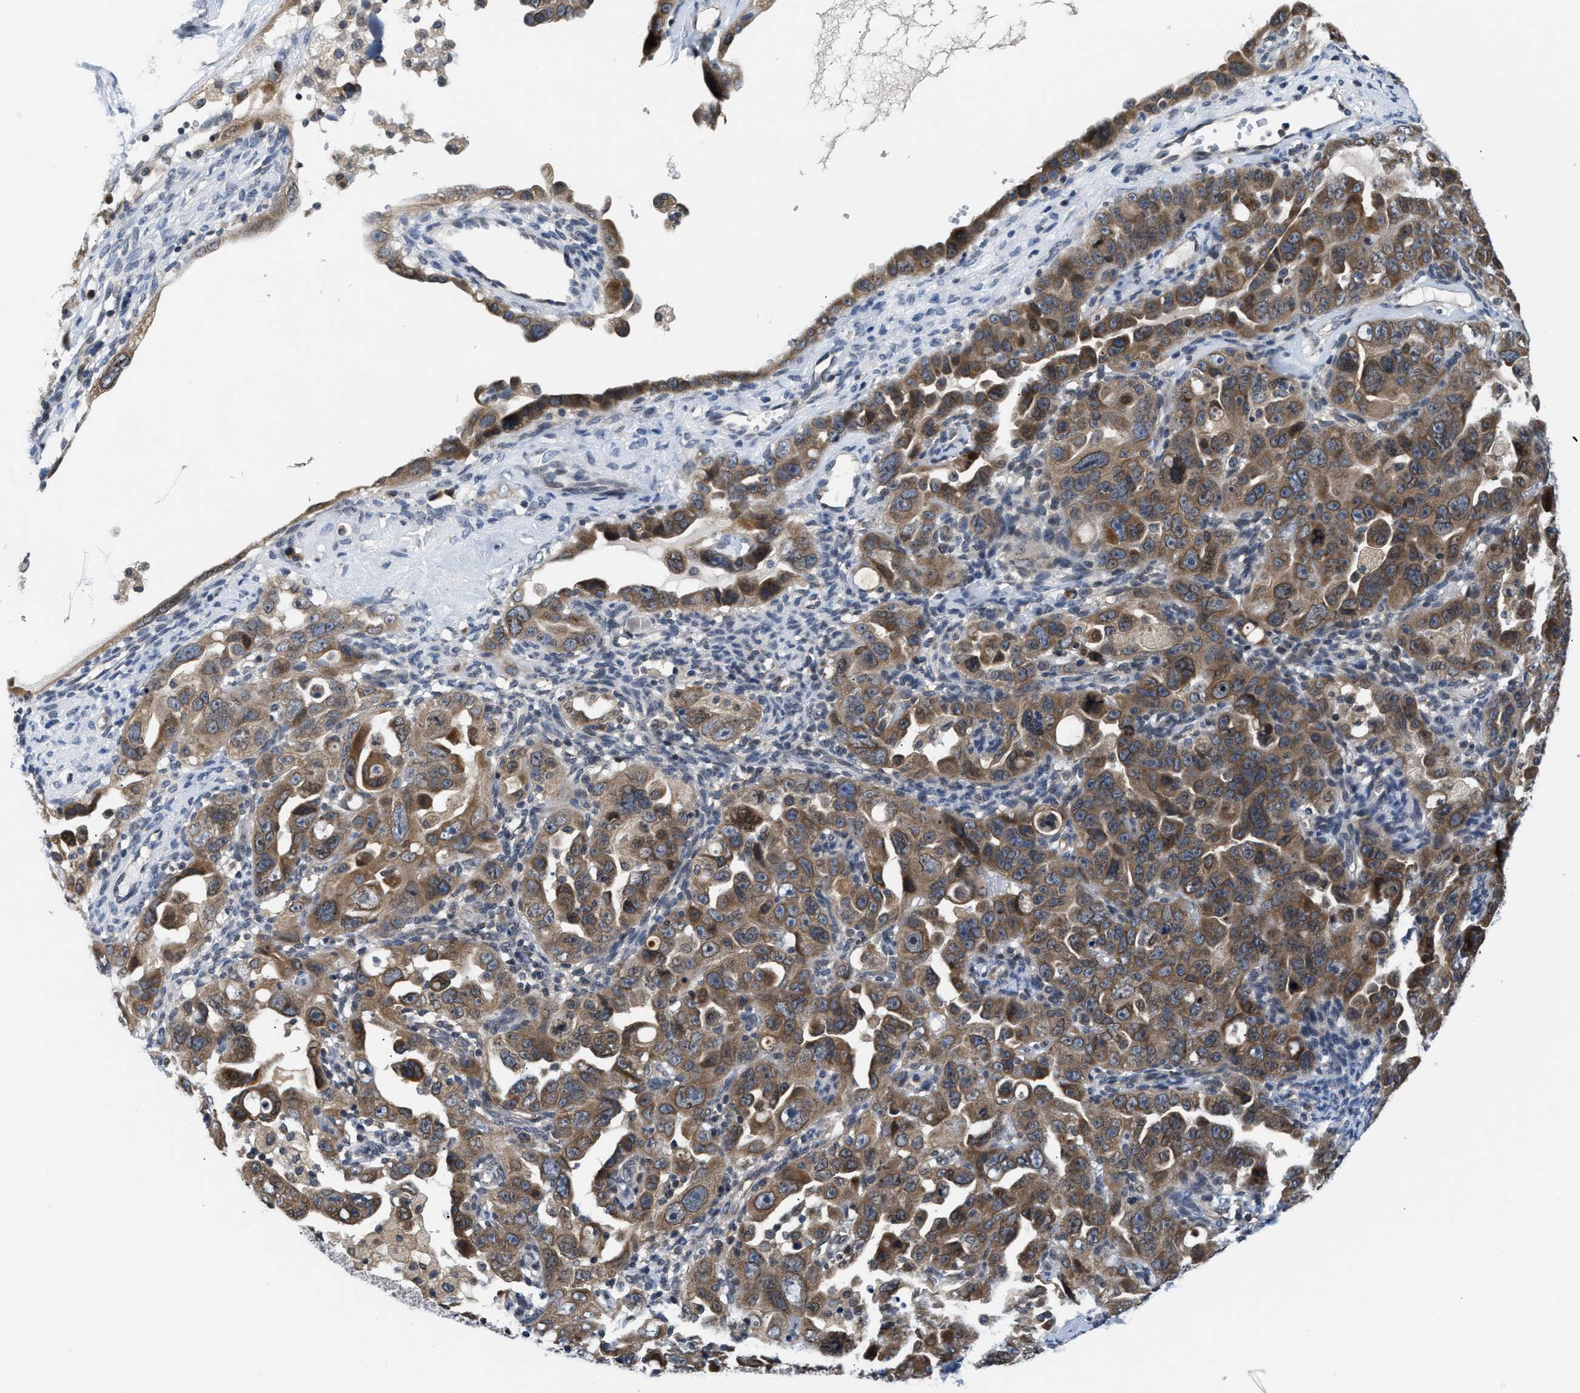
{"staining": {"intensity": "moderate", "quantity": ">75%", "location": "cytoplasmic/membranous"}, "tissue": "ovarian cancer", "cell_type": "Tumor cells", "image_type": "cancer", "snomed": [{"axis": "morphology", "description": "Cystadenocarcinoma, serous, NOS"}, {"axis": "topography", "description": "Ovary"}], "caption": "The photomicrograph shows staining of serous cystadenocarcinoma (ovarian), revealing moderate cytoplasmic/membranous protein expression (brown color) within tumor cells. (Stains: DAB in brown, nuclei in blue, Microscopy: brightfield microscopy at high magnification).", "gene": "RAB29", "patient": {"sex": "female", "age": 66}}